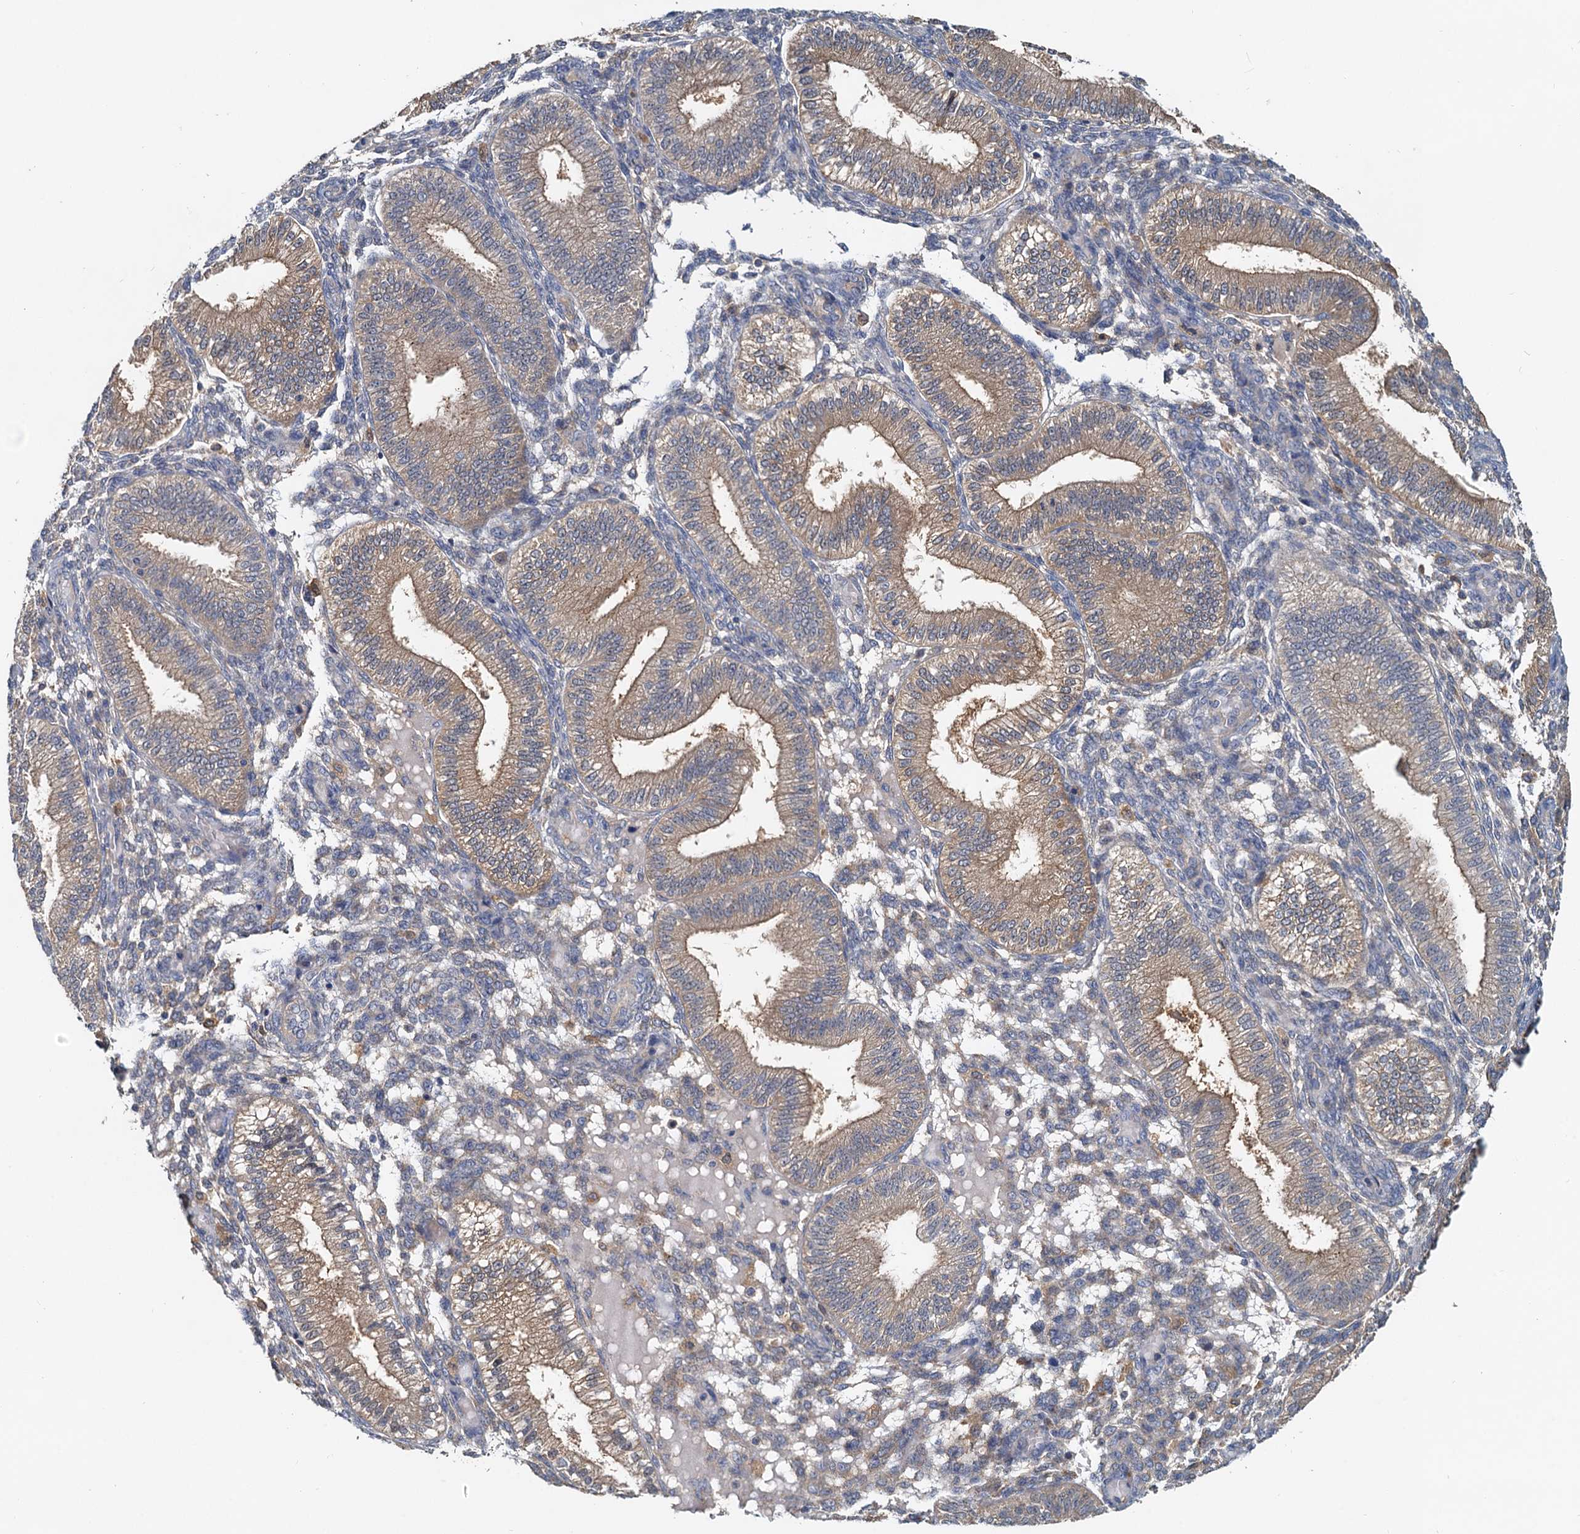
{"staining": {"intensity": "negative", "quantity": "none", "location": "none"}, "tissue": "endometrium", "cell_type": "Cells in endometrial stroma", "image_type": "normal", "snomed": [{"axis": "morphology", "description": "Normal tissue, NOS"}, {"axis": "topography", "description": "Endometrium"}], "caption": "Image shows no protein positivity in cells in endometrial stroma of unremarkable endometrium.", "gene": "TOLLIP", "patient": {"sex": "female", "age": 39}}